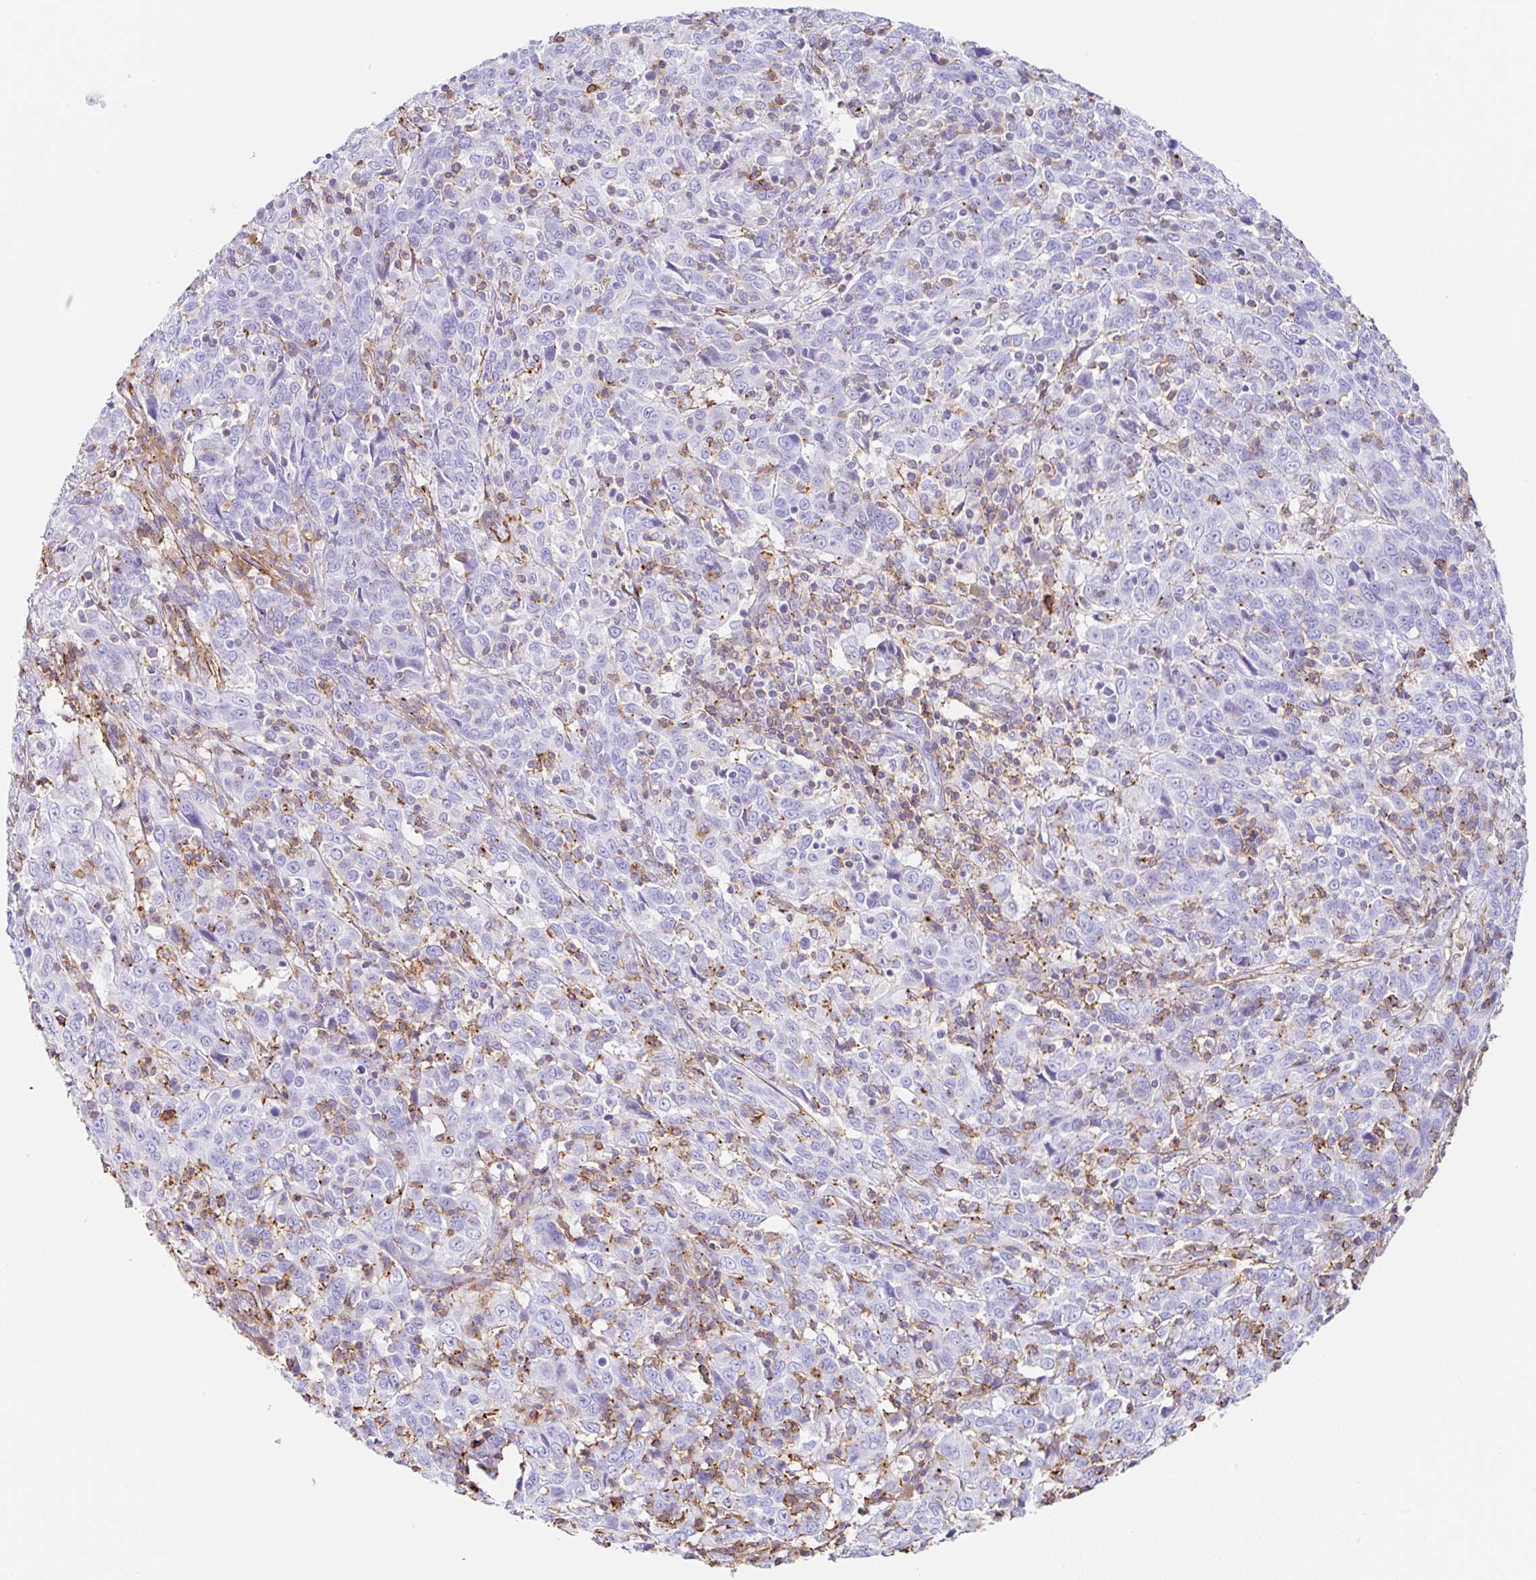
{"staining": {"intensity": "negative", "quantity": "none", "location": "none"}, "tissue": "cervical cancer", "cell_type": "Tumor cells", "image_type": "cancer", "snomed": [{"axis": "morphology", "description": "Squamous cell carcinoma, NOS"}, {"axis": "topography", "description": "Cervix"}], "caption": "This micrograph is of cervical squamous cell carcinoma stained with immunohistochemistry to label a protein in brown with the nuclei are counter-stained blue. There is no staining in tumor cells.", "gene": "MTTP", "patient": {"sex": "female", "age": 46}}